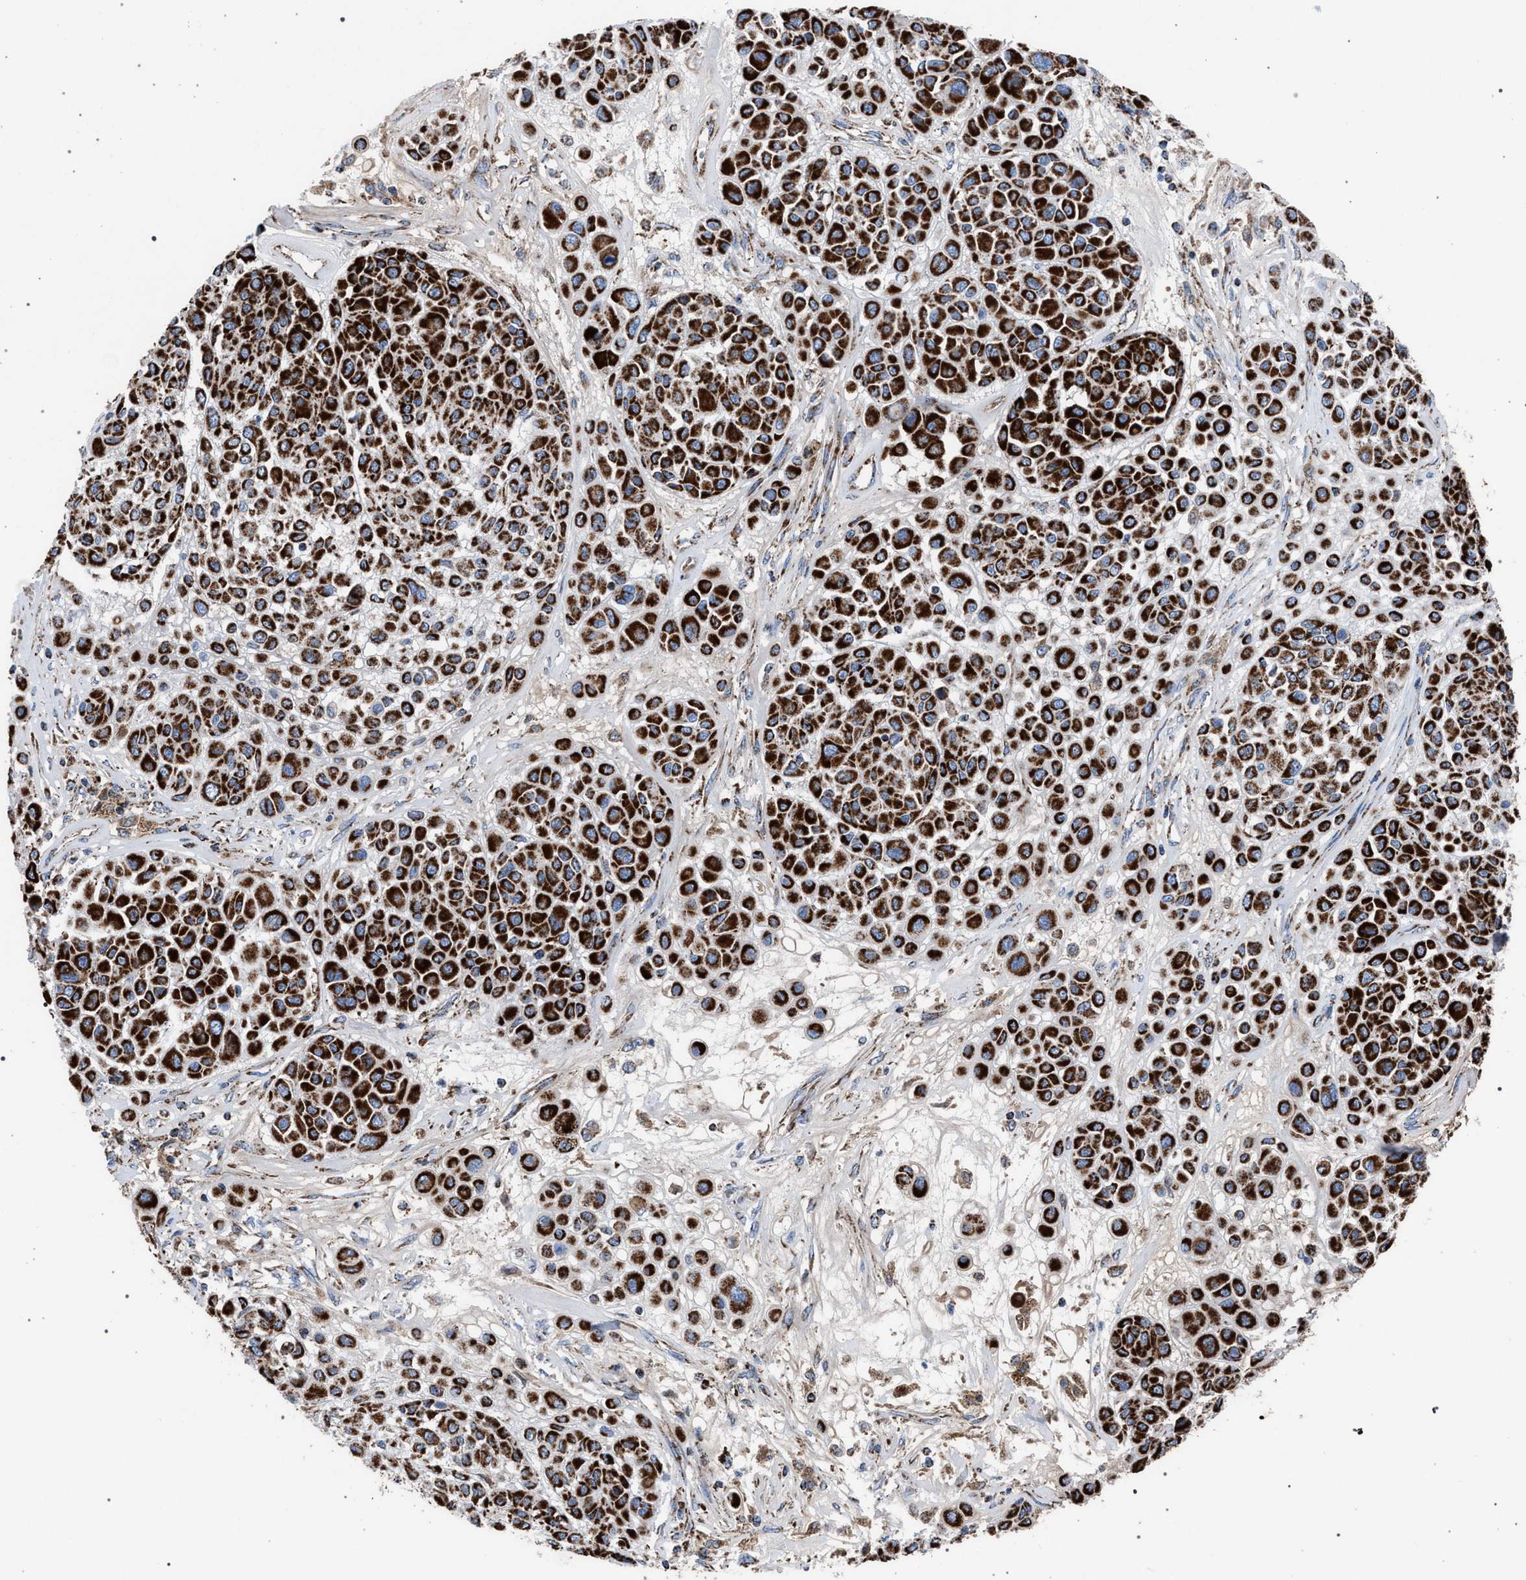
{"staining": {"intensity": "strong", "quantity": ">75%", "location": "cytoplasmic/membranous"}, "tissue": "melanoma", "cell_type": "Tumor cells", "image_type": "cancer", "snomed": [{"axis": "morphology", "description": "Malignant melanoma, Metastatic site"}, {"axis": "topography", "description": "Soft tissue"}], "caption": "An immunohistochemistry (IHC) histopathology image of tumor tissue is shown. Protein staining in brown highlights strong cytoplasmic/membranous positivity in malignant melanoma (metastatic site) within tumor cells.", "gene": "VPS13A", "patient": {"sex": "male", "age": 41}}